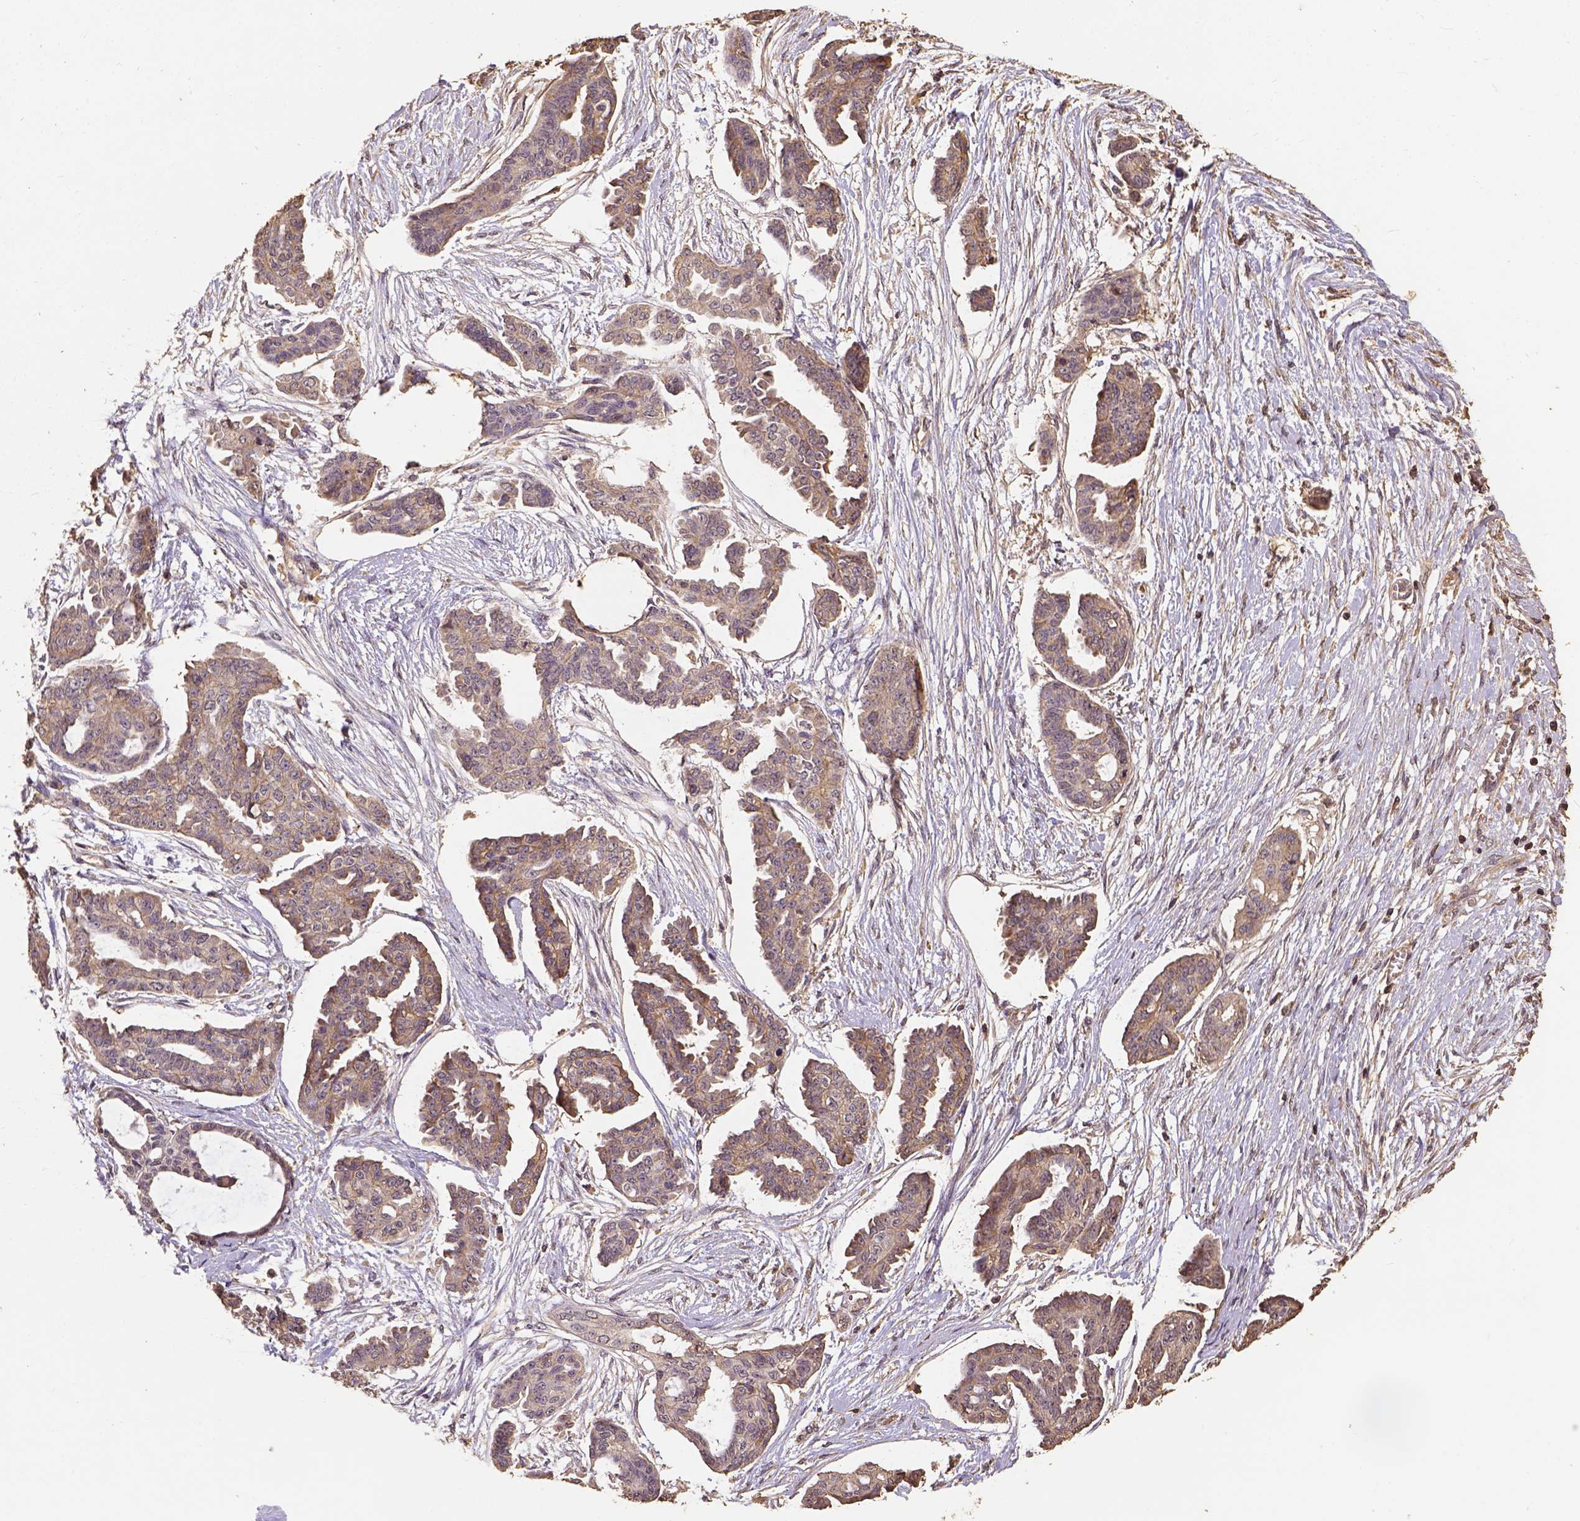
{"staining": {"intensity": "weak", "quantity": ">75%", "location": "cytoplasmic/membranous"}, "tissue": "ovarian cancer", "cell_type": "Tumor cells", "image_type": "cancer", "snomed": [{"axis": "morphology", "description": "Cystadenocarcinoma, serous, NOS"}, {"axis": "topography", "description": "Ovary"}], "caption": "This image shows immunohistochemistry staining of human ovarian cancer, with low weak cytoplasmic/membranous positivity in about >75% of tumor cells.", "gene": "ATP1B3", "patient": {"sex": "female", "age": 71}}